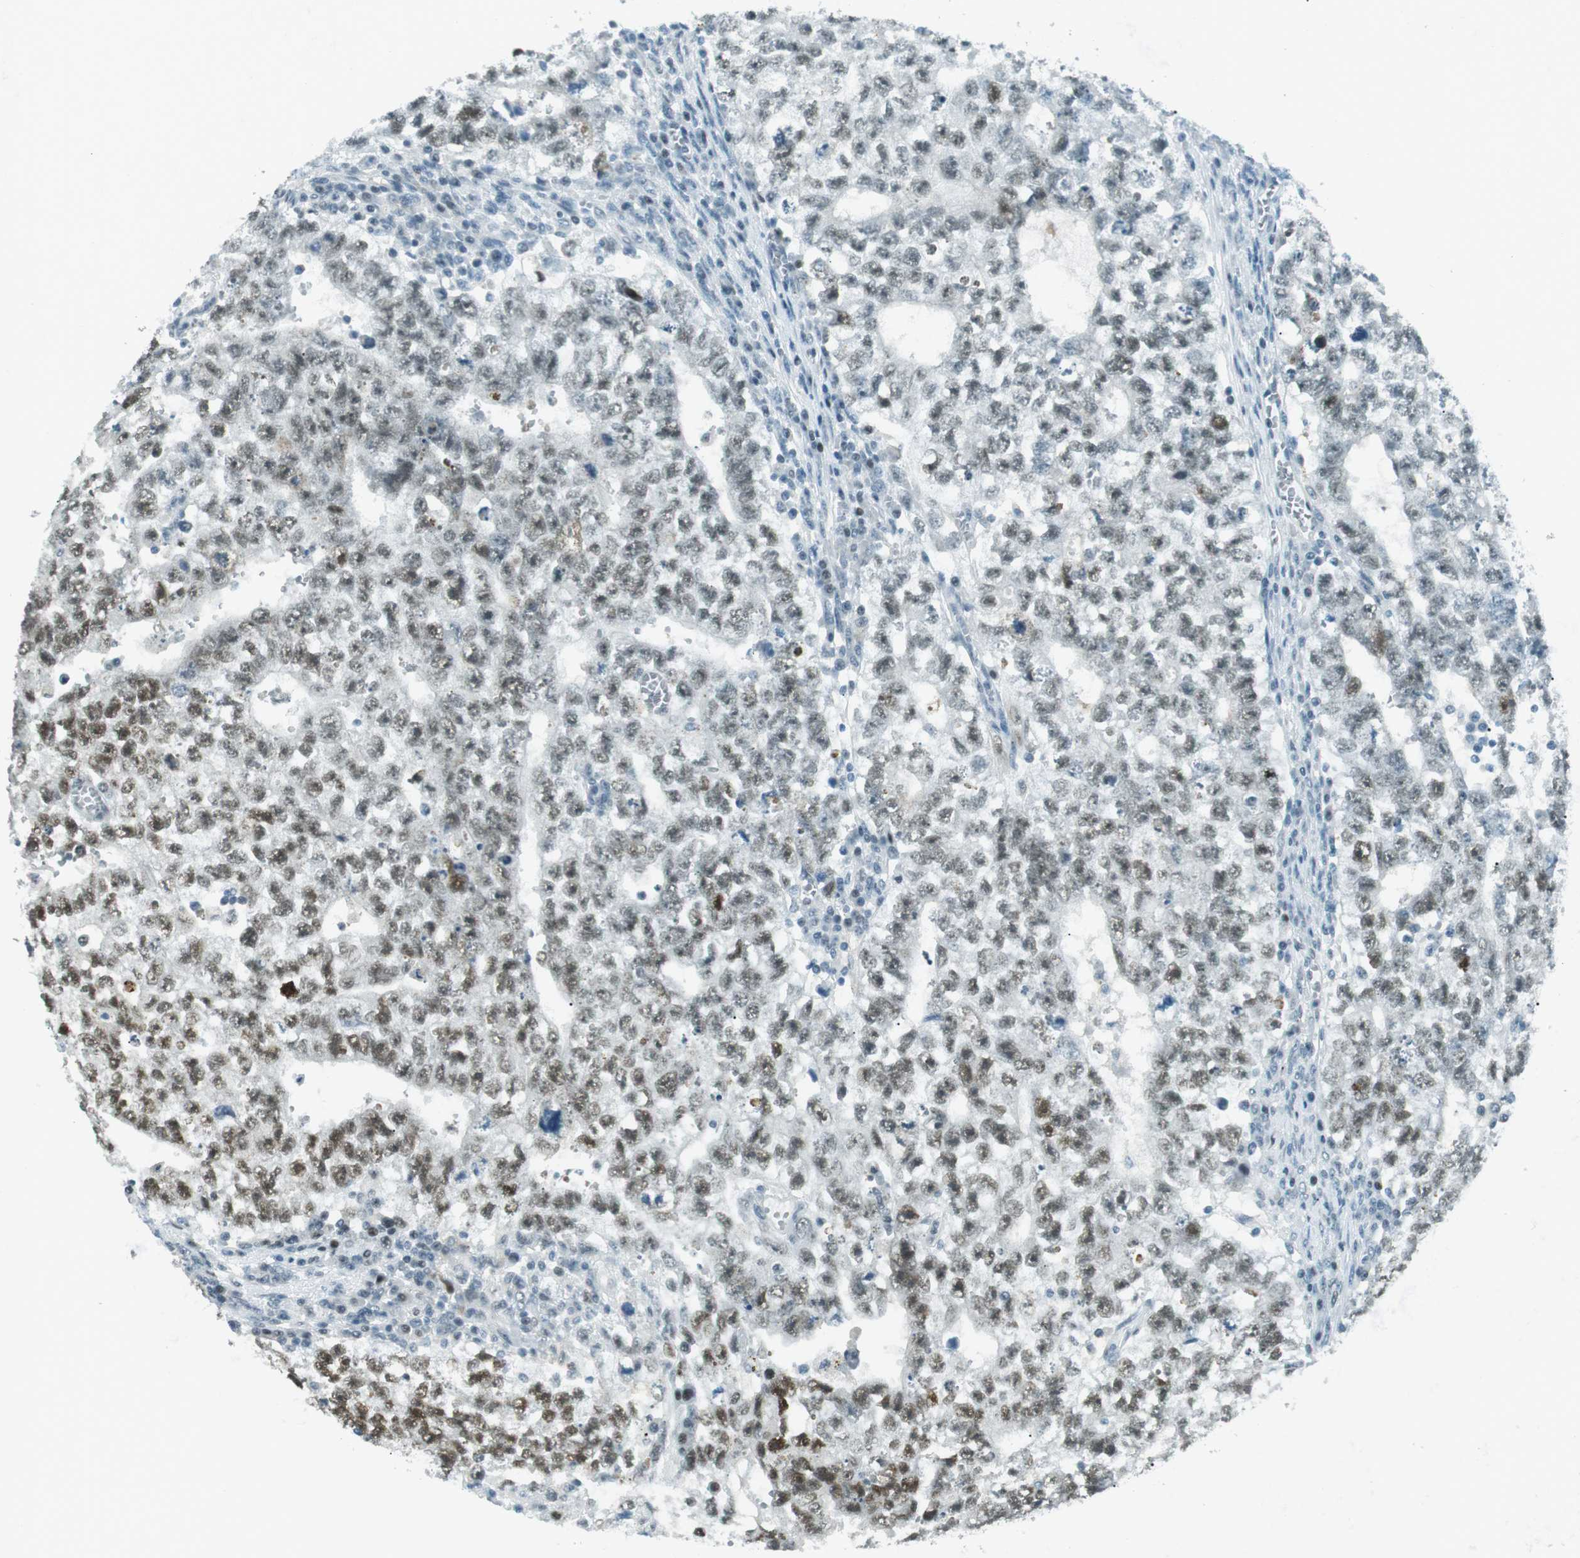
{"staining": {"intensity": "moderate", "quantity": "25%-75%", "location": "nuclear"}, "tissue": "testis cancer", "cell_type": "Tumor cells", "image_type": "cancer", "snomed": [{"axis": "morphology", "description": "Seminoma, NOS"}, {"axis": "morphology", "description": "Carcinoma, Embryonal, NOS"}, {"axis": "topography", "description": "Testis"}], "caption": "Seminoma (testis) stained with a protein marker demonstrates moderate staining in tumor cells.", "gene": "PJA1", "patient": {"sex": "male", "age": 38}}